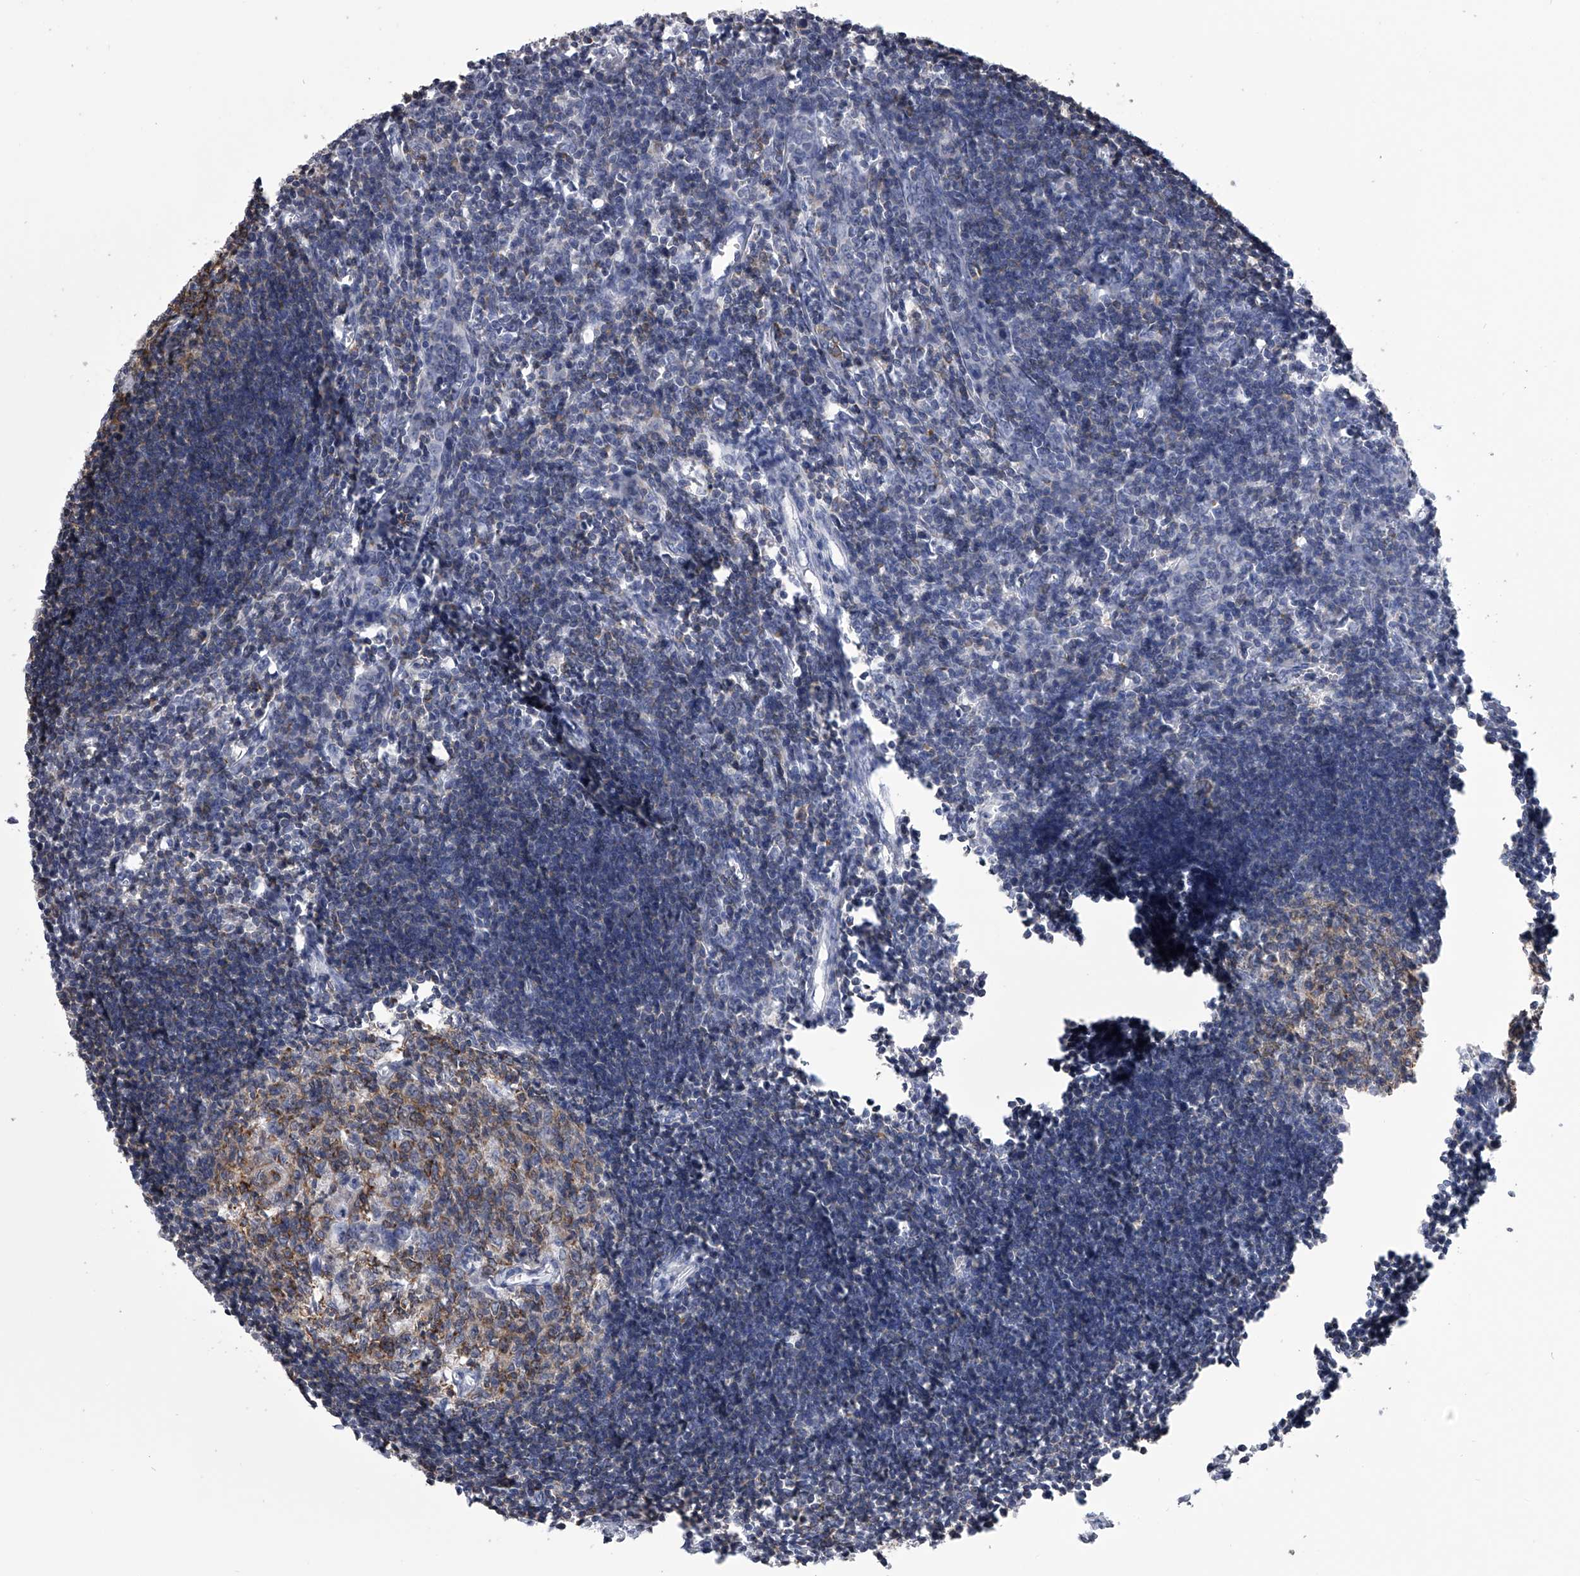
{"staining": {"intensity": "moderate", "quantity": "25%-75%", "location": "cytoplasmic/membranous"}, "tissue": "lymph node", "cell_type": "Germinal center cells", "image_type": "normal", "snomed": [{"axis": "morphology", "description": "Normal tissue, NOS"}, {"axis": "morphology", "description": "Malignant melanoma, Metastatic site"}, {"axis": "topography", "description": "Lymph node"}], "caption": "The photomicrograph demonstrates a brown stain indicating the presence of a protein in the cytoplasmic/membranous of germinal center cells in lymph node.", "gene": "TASP1", "patient": {"sex": "male", "age": 41}}